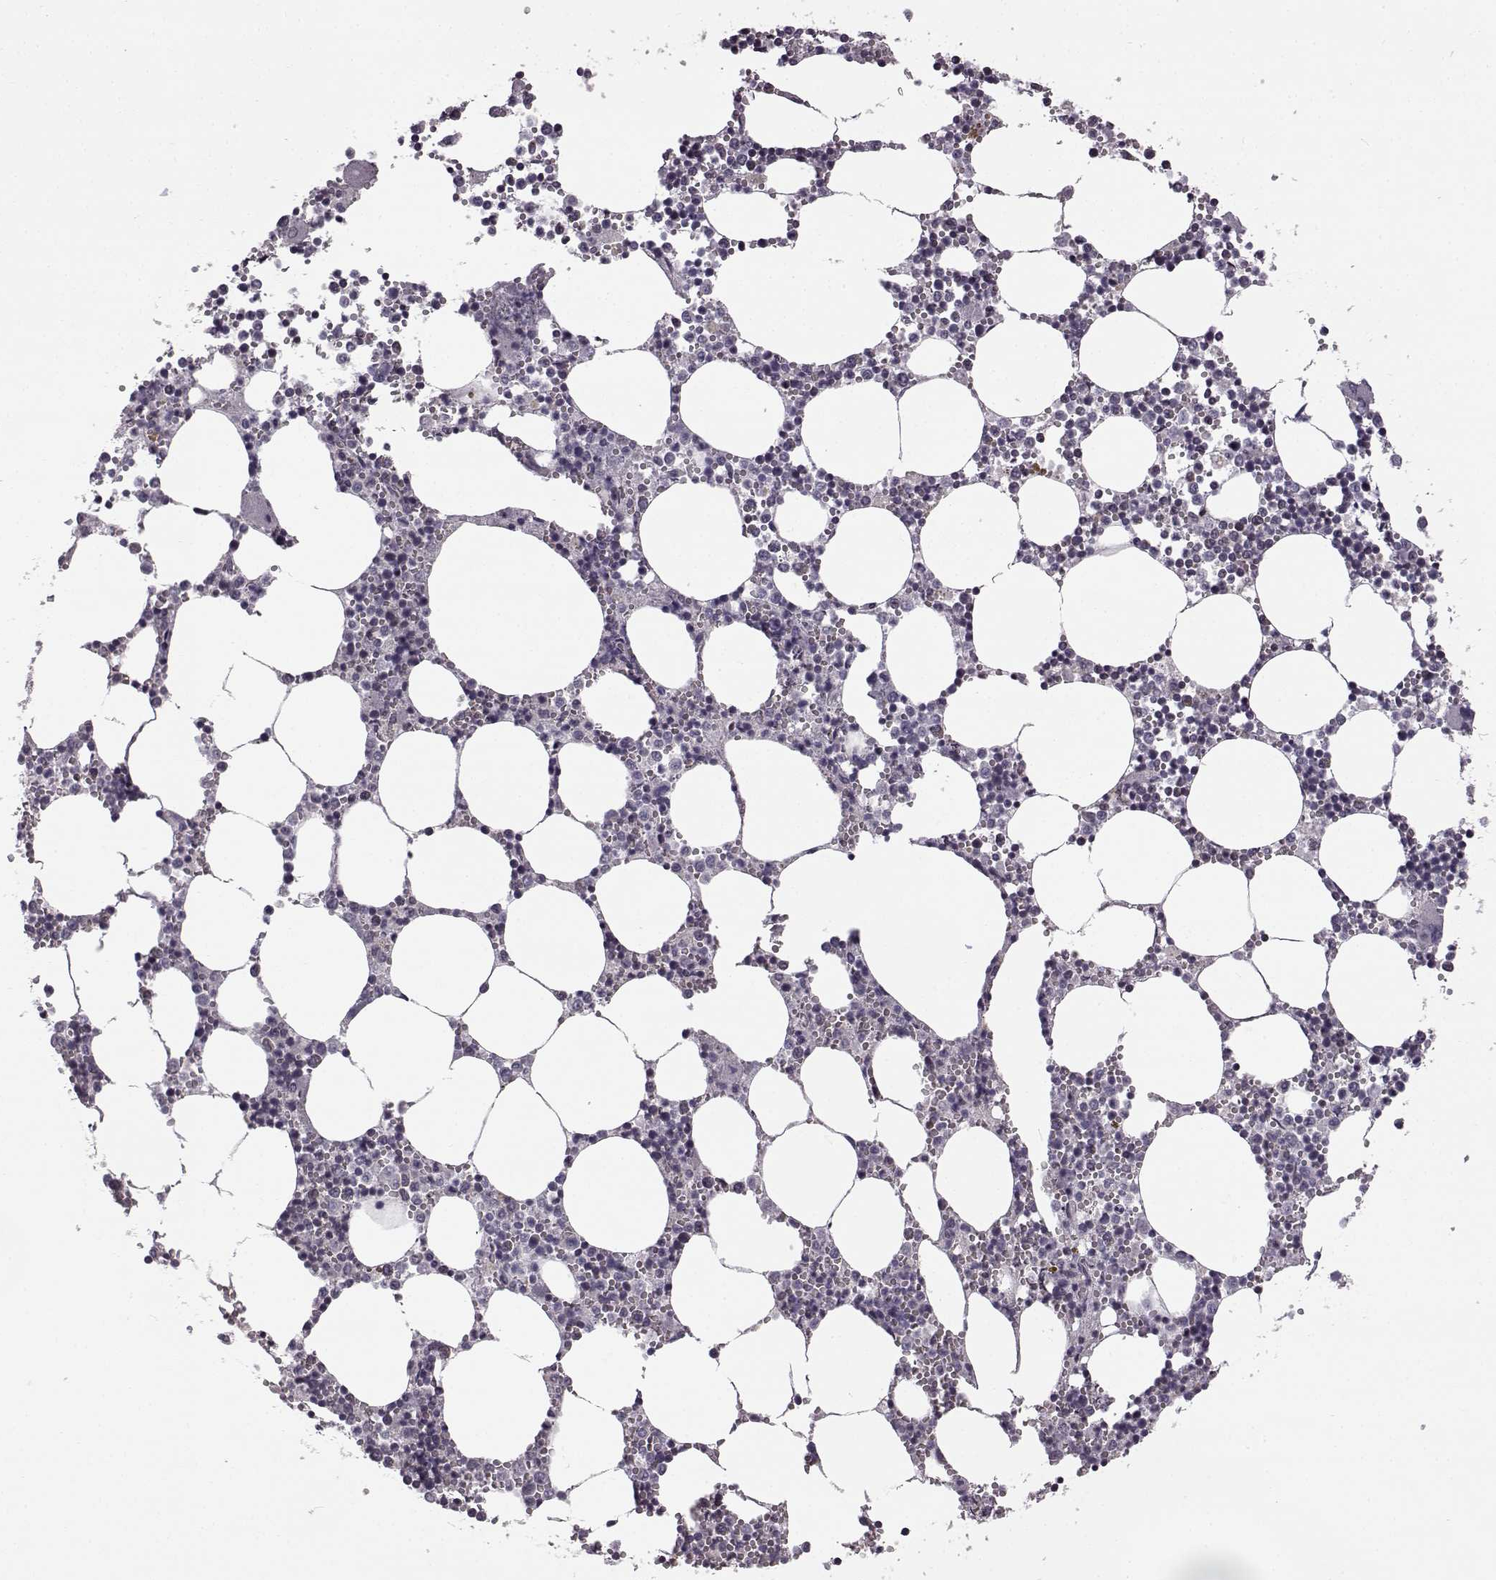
{"staining": {"intensity": "negative", "quantity": "none", "location": "none"}, "tissue": "bone marrow", "cell_type": "Hematopoietic cells", "image_type": "normal", "snomed": [{"axis": "morphology", "description": "Normal tissue, NOS"}, {"axis": "topography", "description": "Bone marrow"}], "caption": "Immunohistochemistry of normal human bone marrow shows no positivity in hematopoietic cells. Brightfield microscopy of IHC stained with DAB (3,3'-diaminobenzidine) (brown) and hematoxylin (blue), captured at high magnification.", "gene": "B3GNT6", "patient": {"sex": "male", "age": 54}}